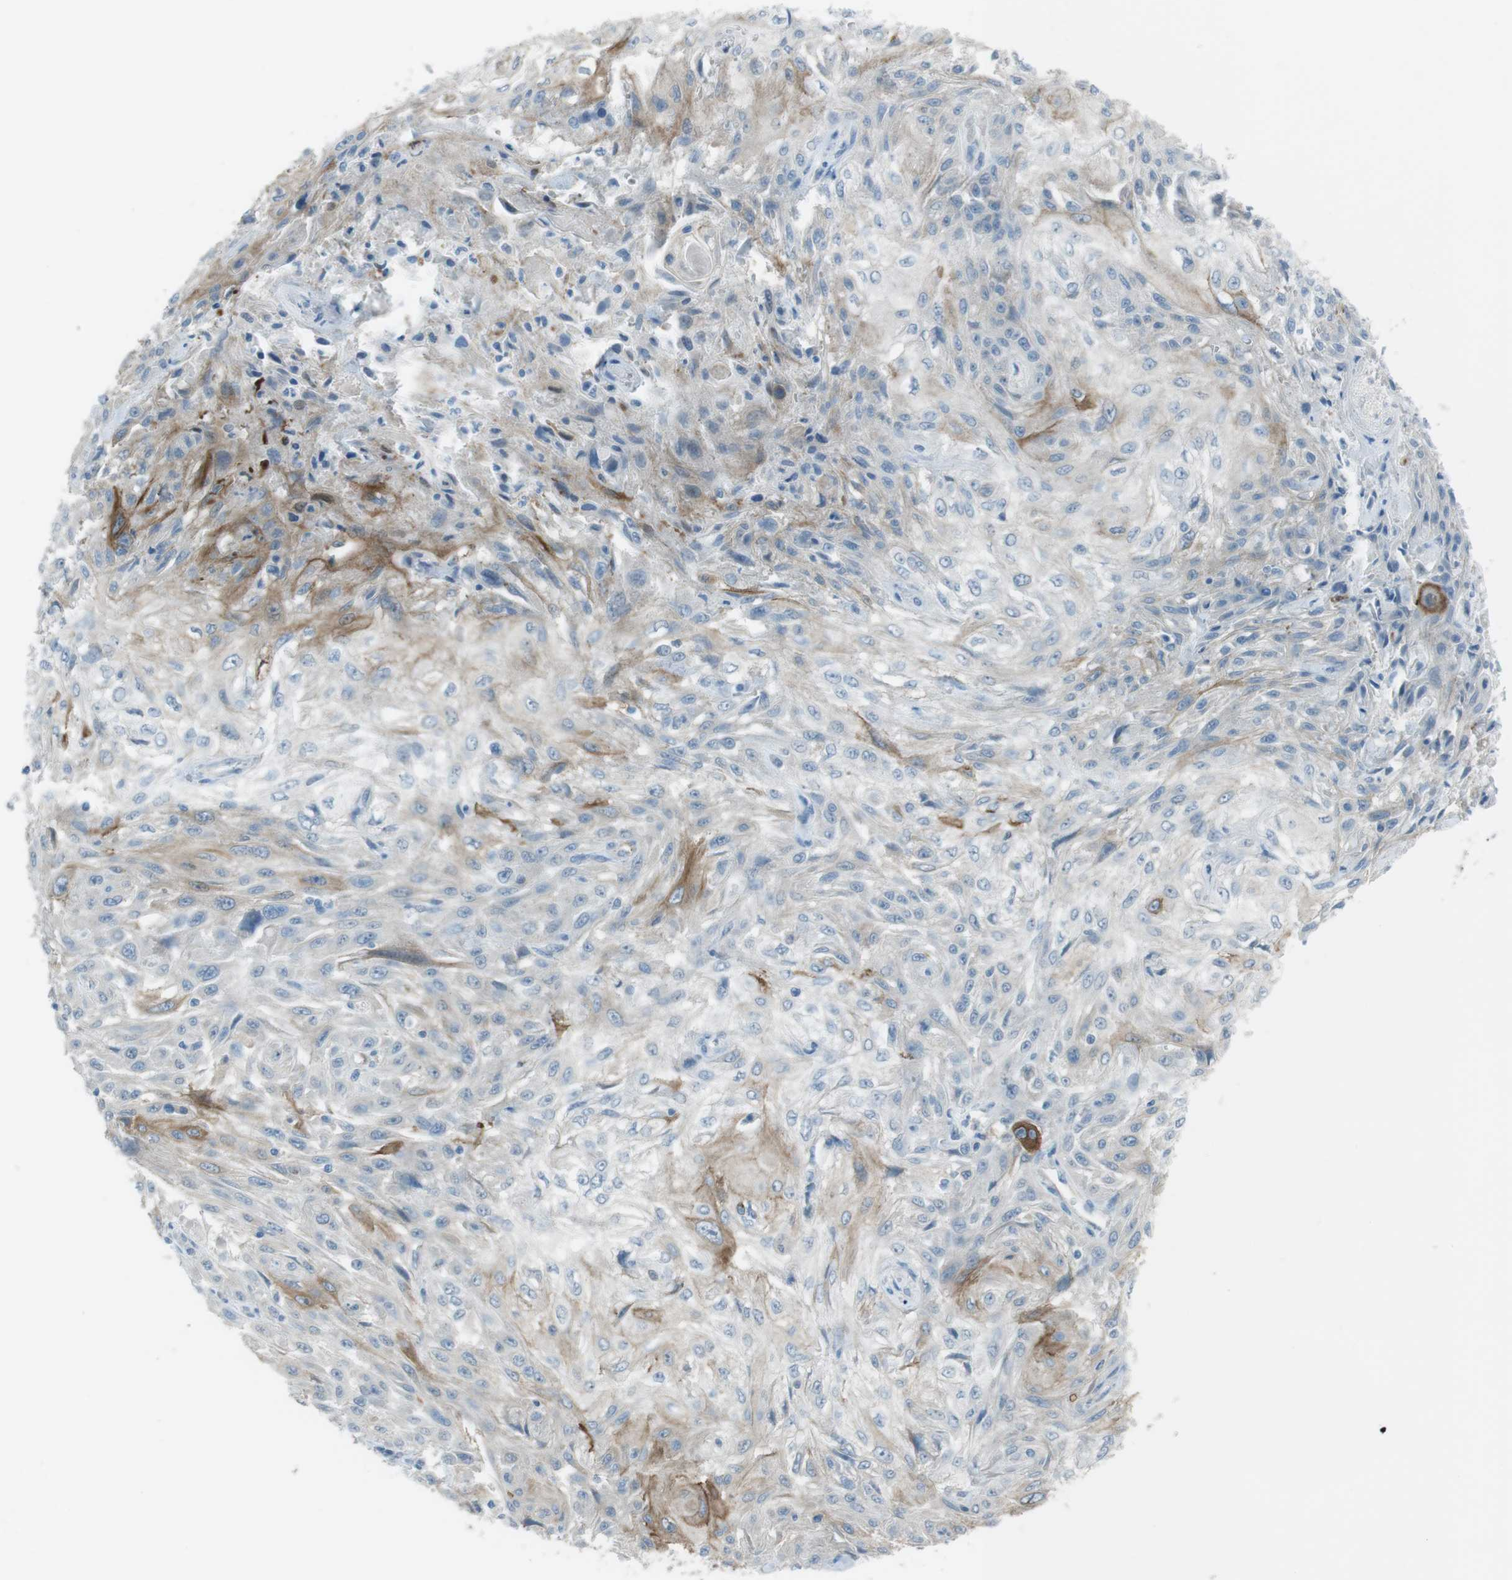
{"staining": {"intensity": "moderate", "quantity": "<25%", "location": "cytoplasmic/membranous"}, "tissue": "skin cancer", "cell_type": "Tumor cells", "image_type": "cancer", "snomed": [{"axis": "morphology", "description": "Squamous cell carcinoma, NOS"}, {"axis": "topography", "description": "Skin"}], "caption": "About <25% of tumor cells in skin cancer (squamous cell carcinoma) show moderate cytoplasmic/membranous protein staining as visualized by brown immunohistochemical staining.", "gene": "TUBB2A", "patient": {"sex": "male", "age": 75}}